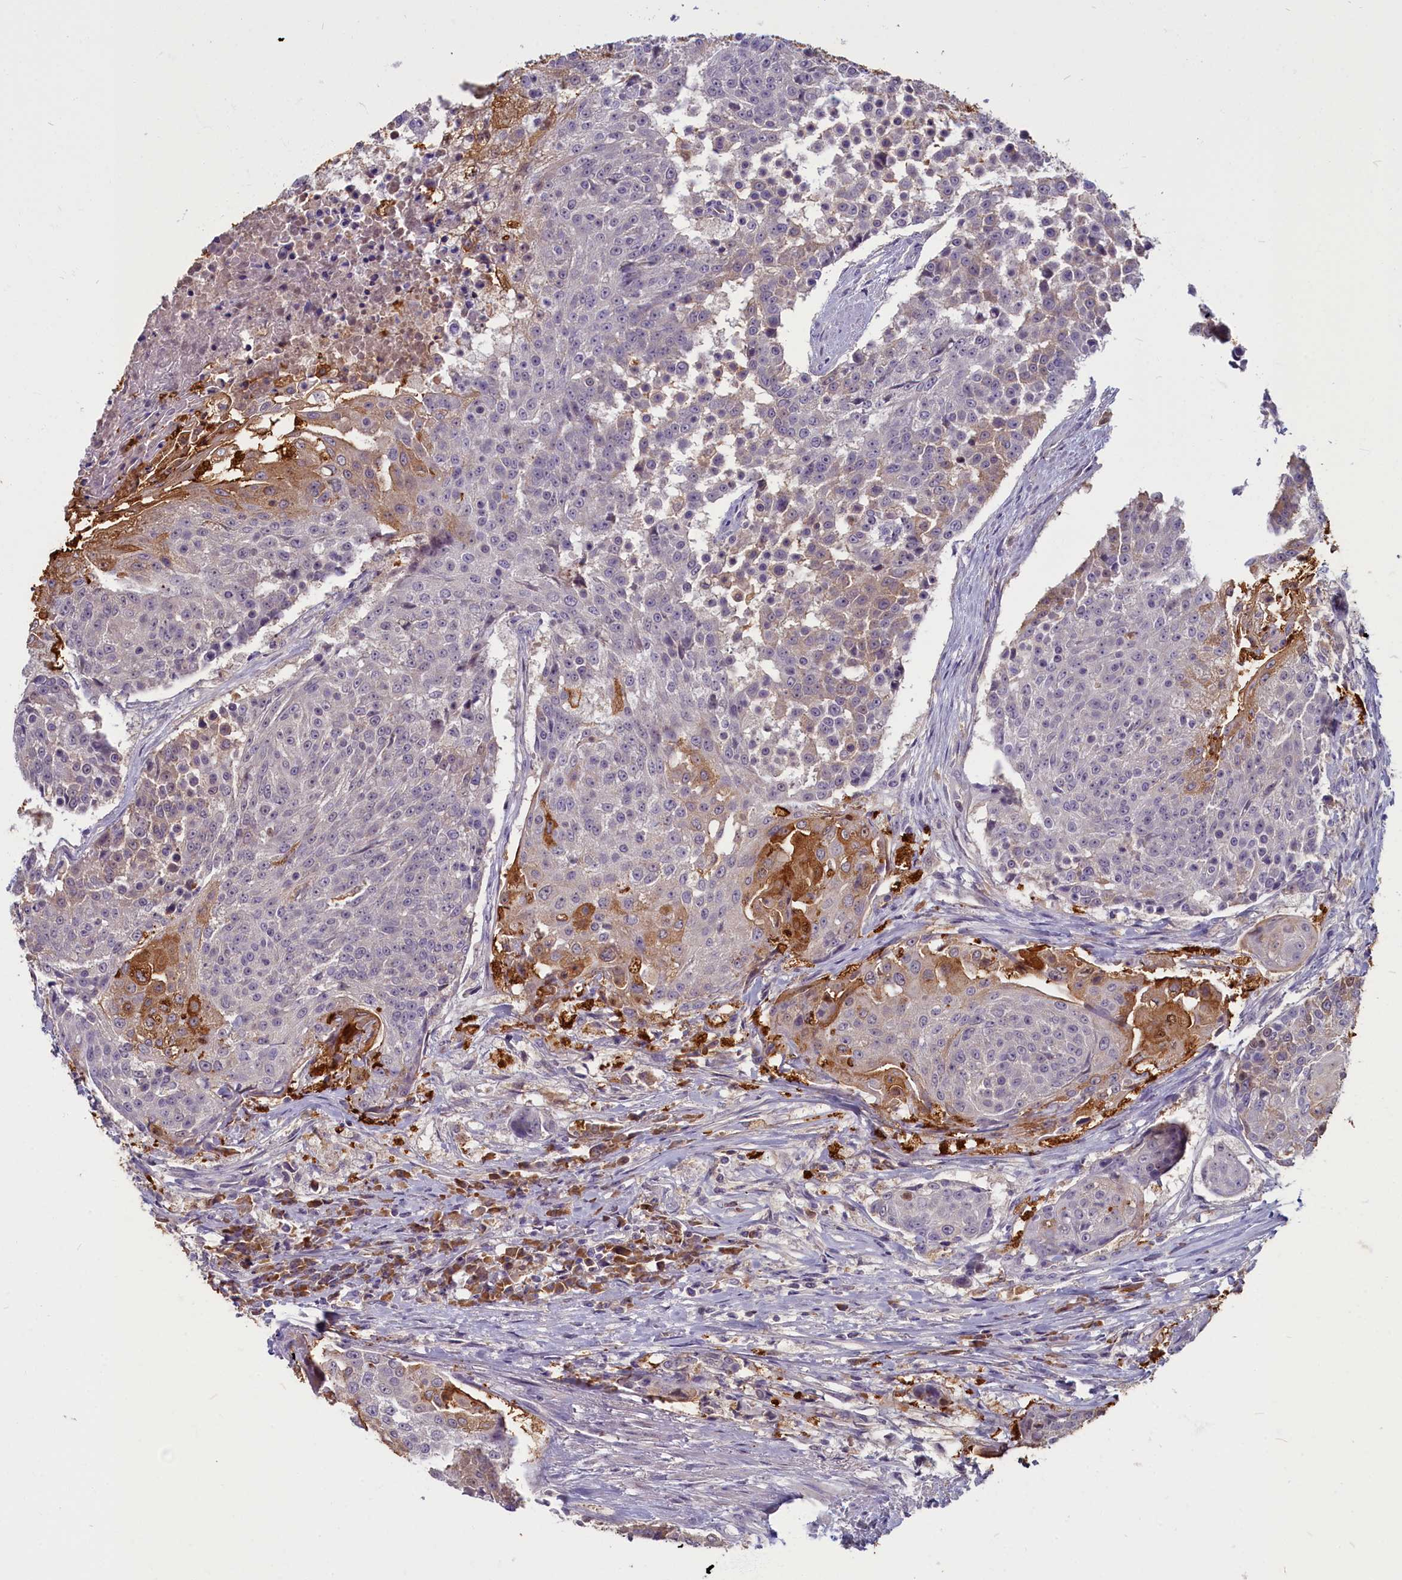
{"staining": {"intensity": "moderate", "quantity": "<25%", "location": "cytoplasmic/membranous"}, "tissue": "urothelial cancer", "cell_type": "Tumor cells", "image_type": "cancer", "snomed": [{"axis": "morphology", "description": "Urothelial carcinoma, High grade"}, {"axis": "topography", "description": "Urinary bladder"}], "caption": "The immunohistochemical stain highlights moderate cytoplasmic/membranous positivity in tumor cells of urothelial carcinoma (high-grade) tissue.", "gene": "SV2C", "patient": {"sex": "female", "age": 63}}